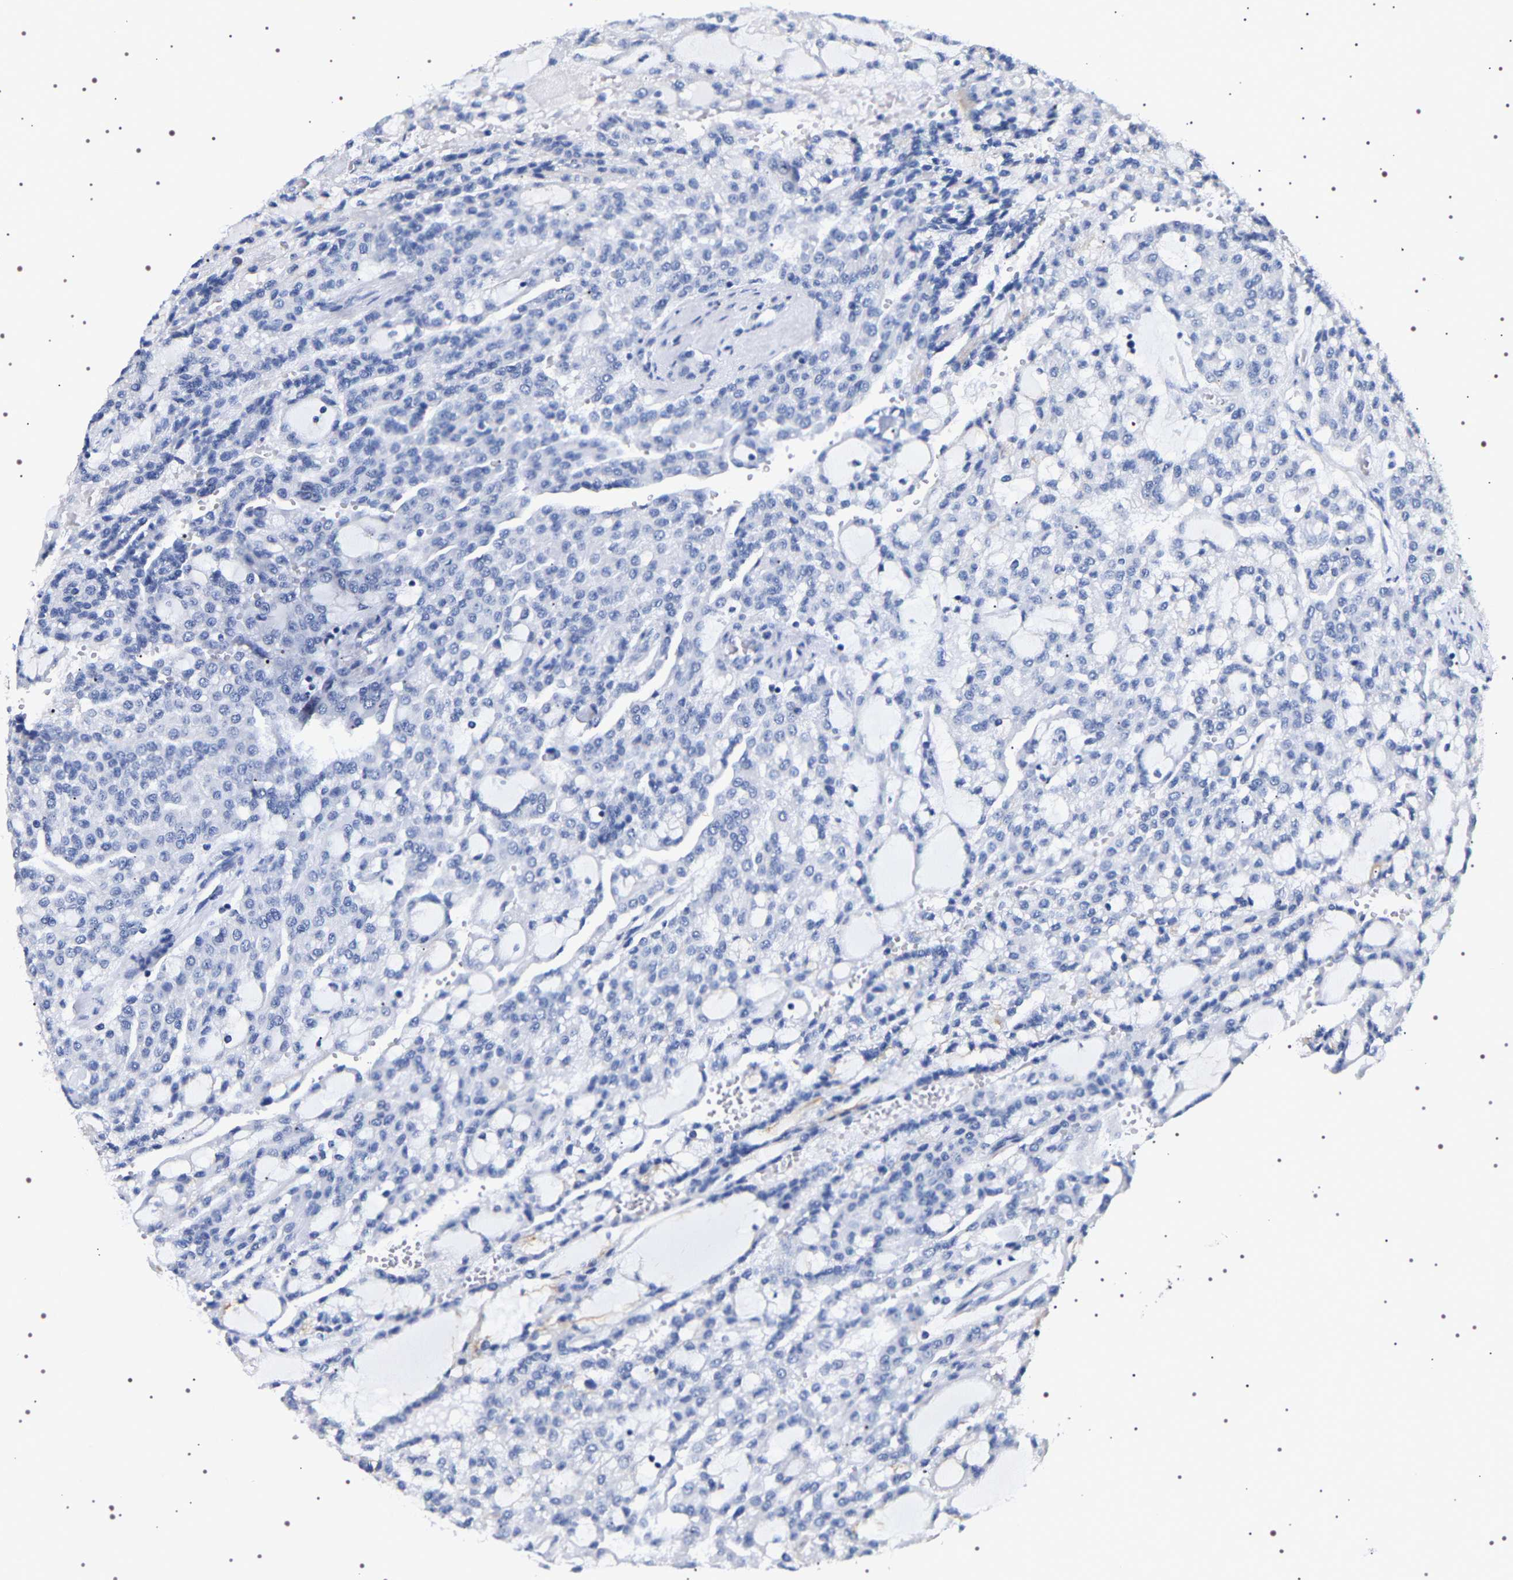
{"staining": {"intensity": "negative", "quantity": "none", "location": "none"}, "tissue": "renal cancer", "cell_type": "Tumor cells", "image_type": "cancer", "snomed": [{"axis": "morphology", "description": "Adenocarcinoma, NOS"}, {"axis": "topography", "description": "Kidney"}], "caption": "Tumor cells show no significant protein expression in adenocarcinoma (renal). (DAB immunohistochemistry with hematoxylin counter stain).", "gene": "UBQLN3", "patient": {"sex": "male", "age": 63}}